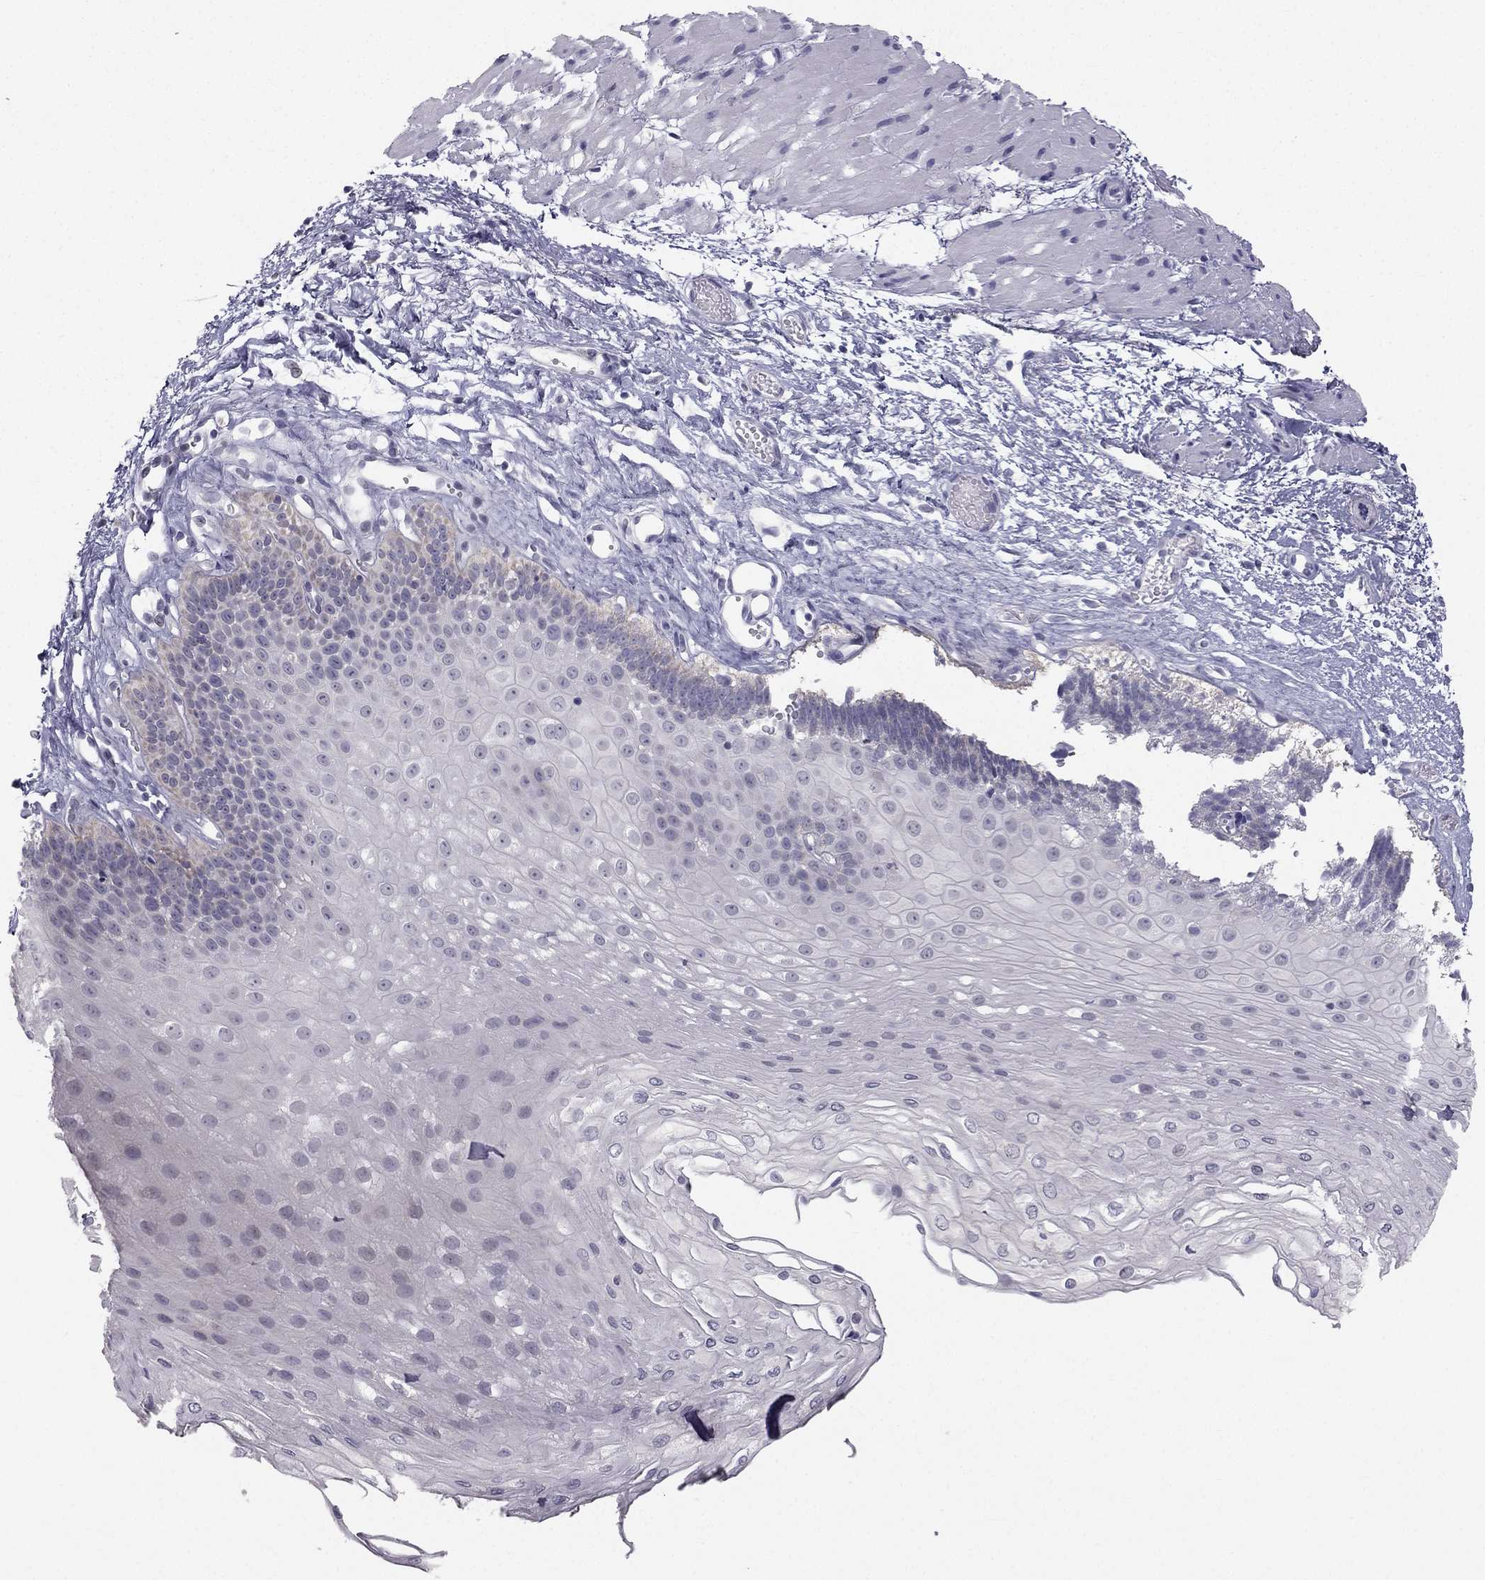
{"staining": {"intensity": "negative", "quantity": "none", "location": "none"}, "tissue": "esophagus", "cell_type": "Squamous epithelial cells", "image_type": "normal", "snomed": [{"axis": "morphology", "description": "Normal tissue, NOS"}, {"axis": "topography", "description": "Esophagus"}], "caption": "High power microscopy photomicrograph of an IHC histopathology image of unremarkable esophagus, revealing no significant expression in squamous epithelial cells.", "gene": "C5orf49", "patient": {"sex": "female", "age": 62}}